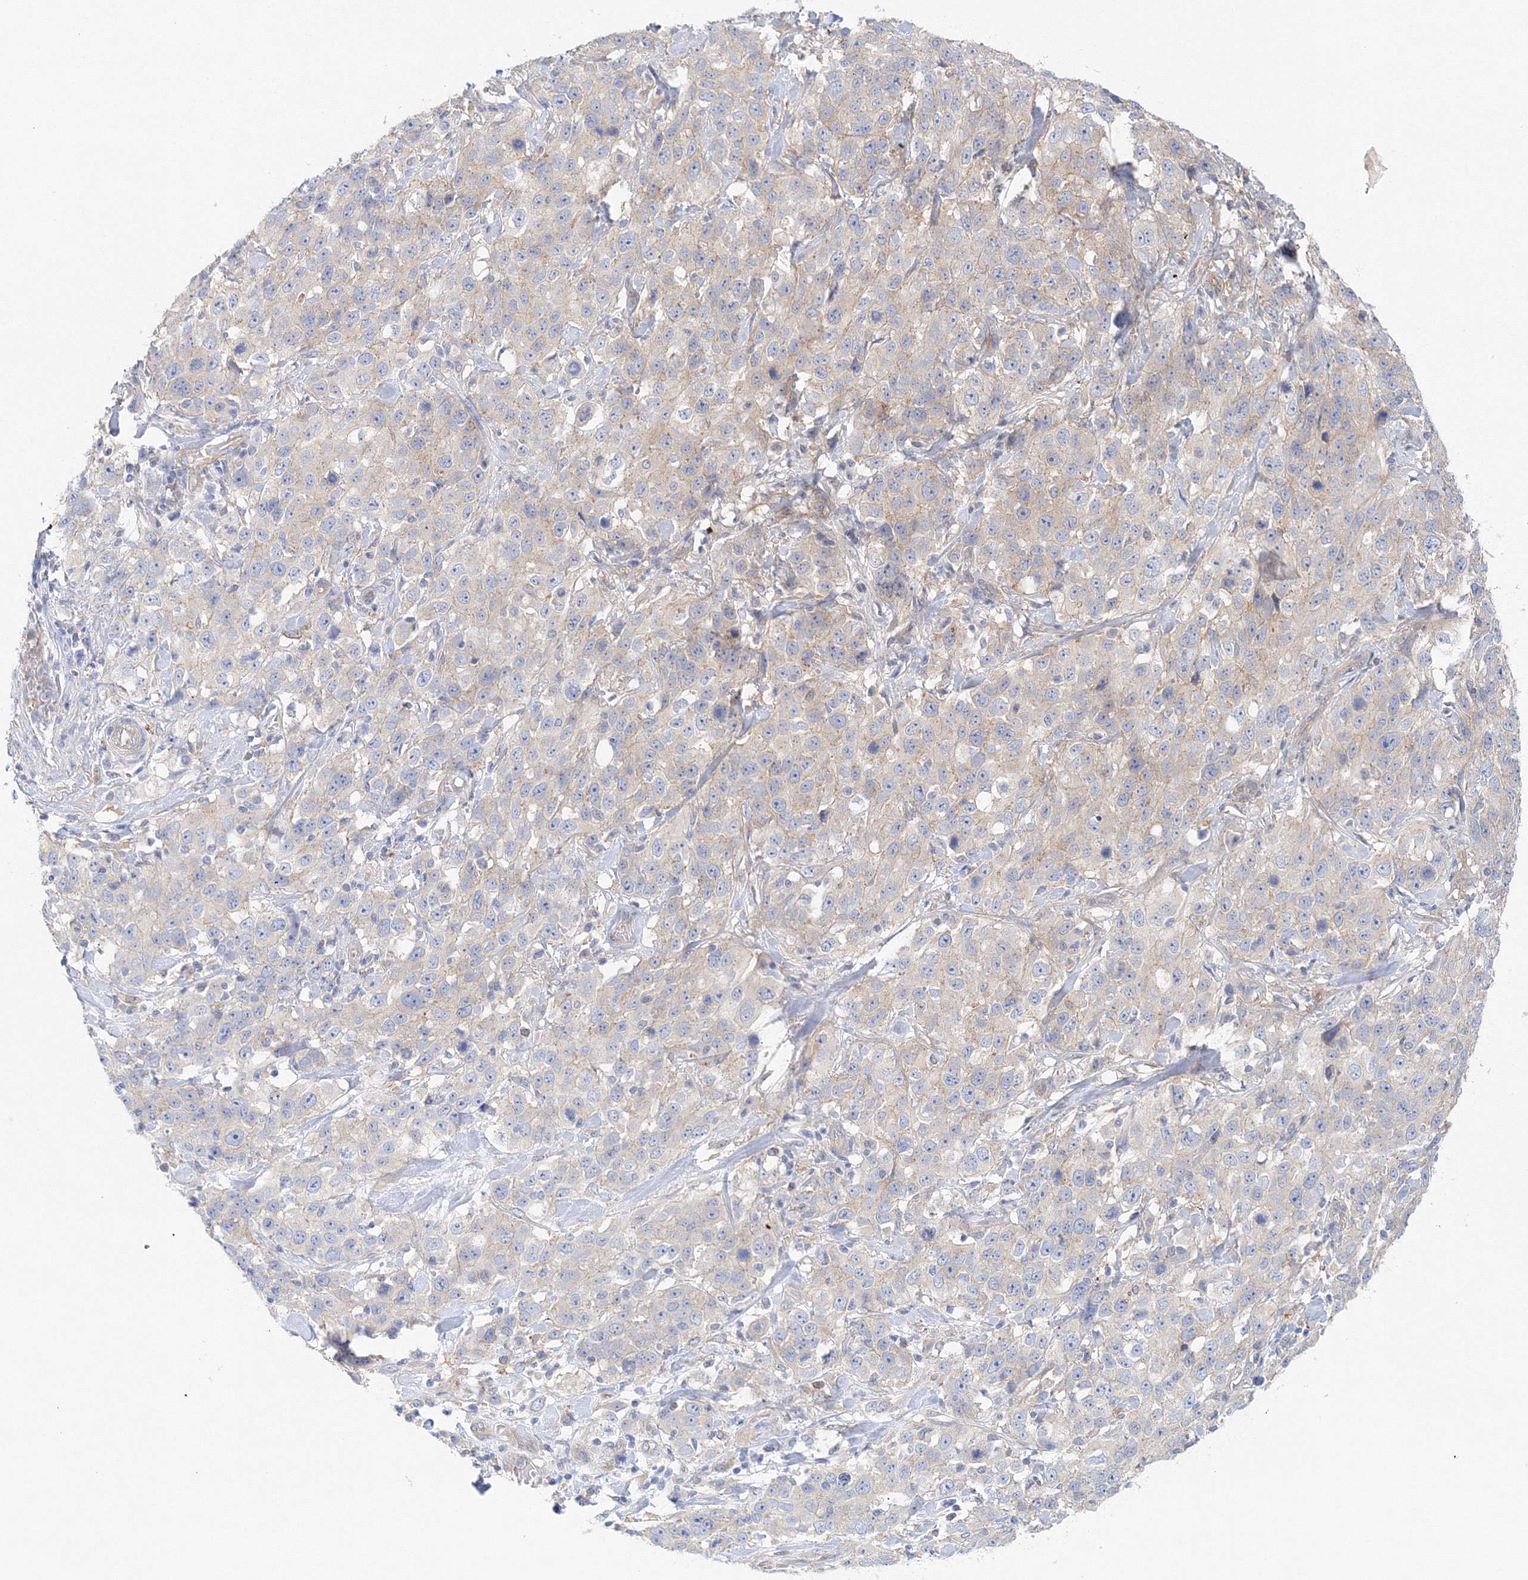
{"staining": {"intensity": "negative", "quantity": "none", "location": "none"}, "tissue": "stomach cancer", "cell_type": "Tumor cells", "image_type": "cancer", "snomed": [{"axis": "morphology", "description": "Normal tissue, NOS"}, {"axis": "morphology", "description": "Adenocarcinoma, NOS"}, {"axis": "topography", "description": "Lymph node"}, {"axis": "topography", "description": "Stomach"}], "caption": "This is an IHC micrograph of stomach adenocarcinoma. There is no positivity in tumor cells.", "gene": "TPRKB", "patient": {"sex": "male", "age": 48}}